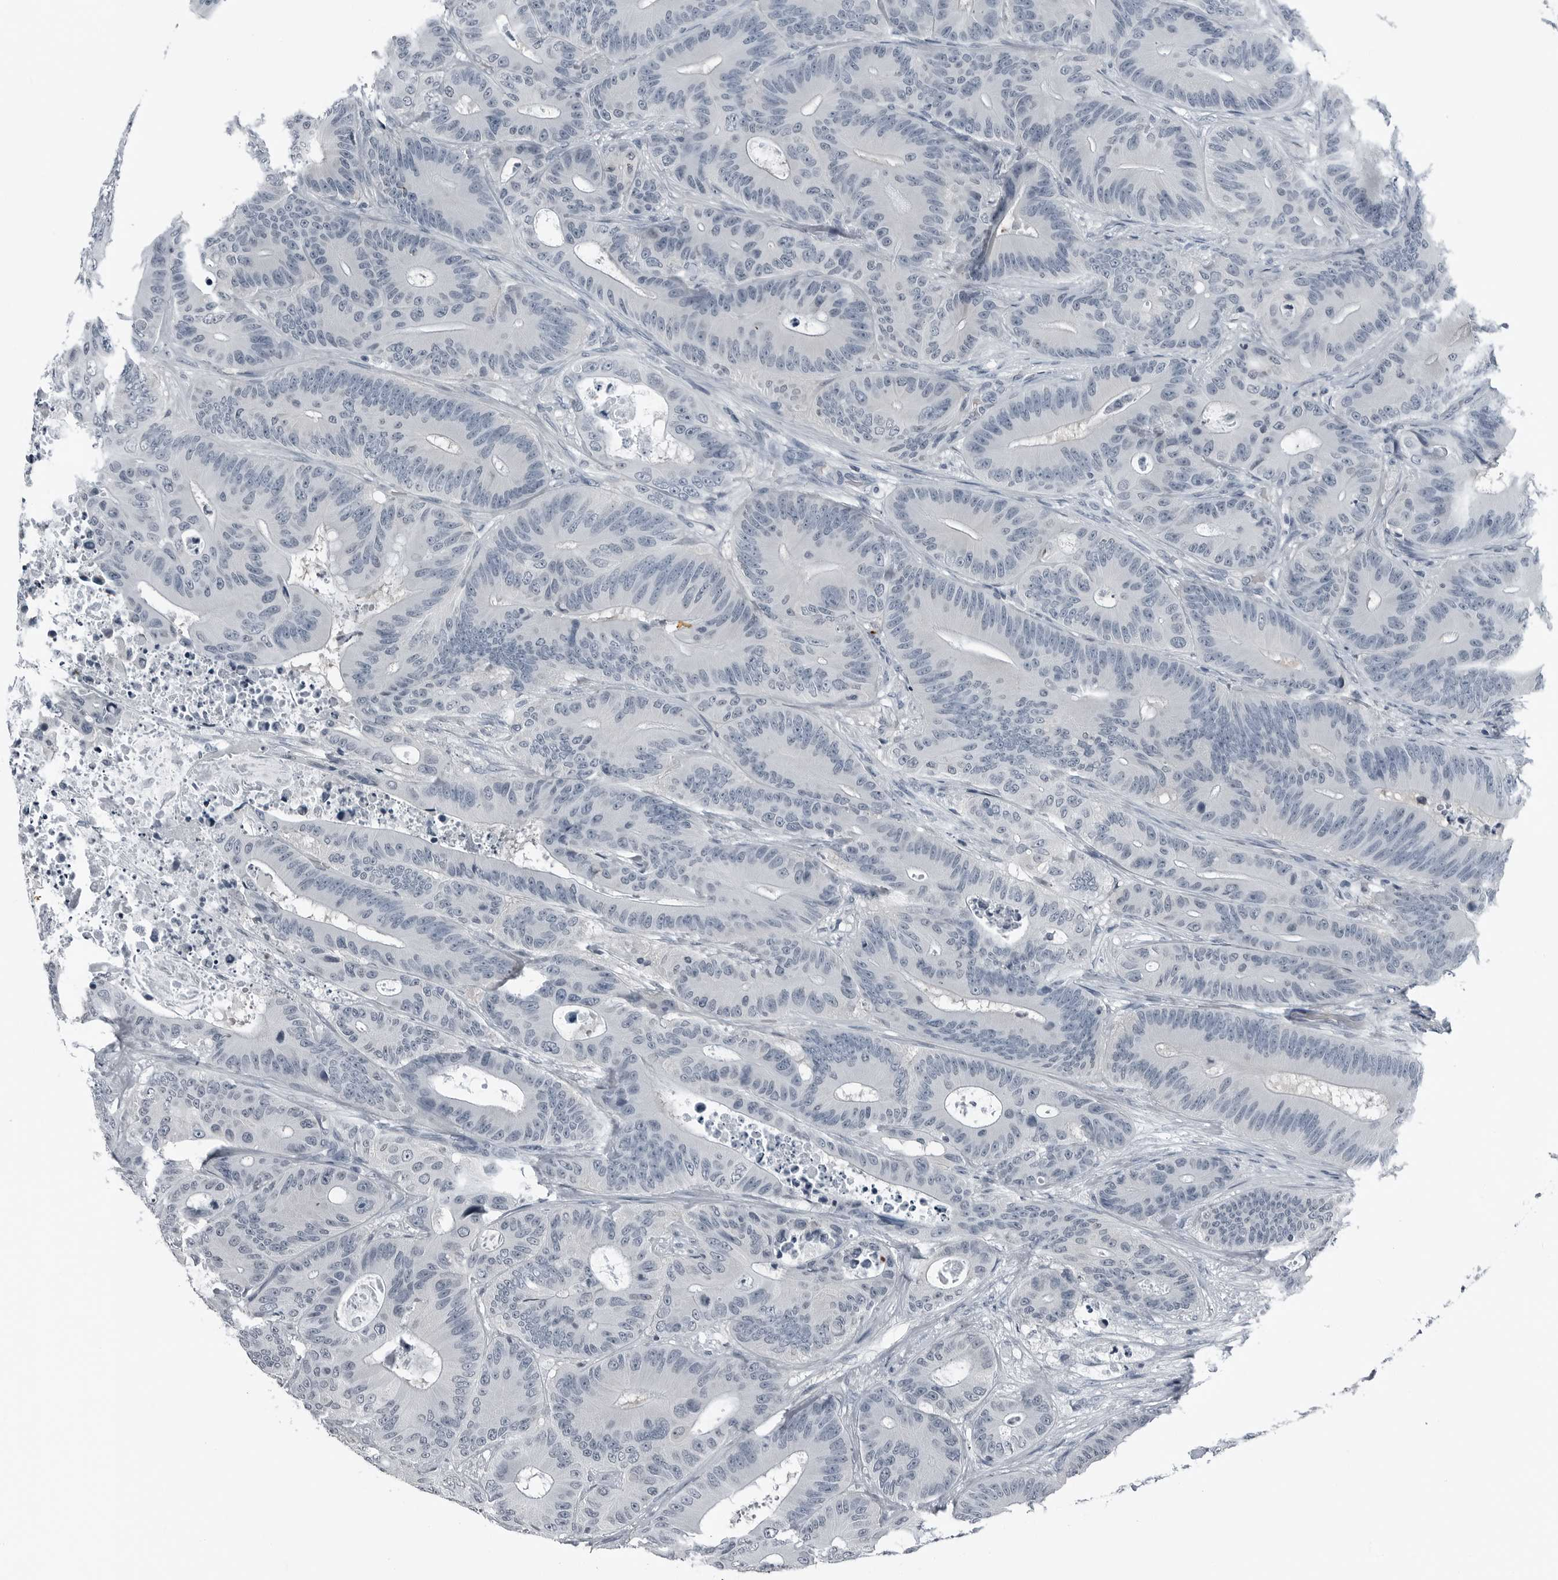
{"staining": {"intensity": "negative", "quantity": "none", "location": "none"}, "tissue": "colorectal cancer", "cell_type": "Tumor cells", "image_type": "cancer", "snomed": [{"axis": "morphology", "description": "Adenocarcinoma, NOS"}, {"axis": "topography", "description": "Colon"}], "caption": "This micrograph is of adenocarcinoma (colorectal) stained with immunohistochemistry (IHC) to label a protein in brown with the nuclei are counter-stained blue. There is no expression in tumor cells.", "gene": "SPINK1", "patient": {"sex": "male", "age": 83}}